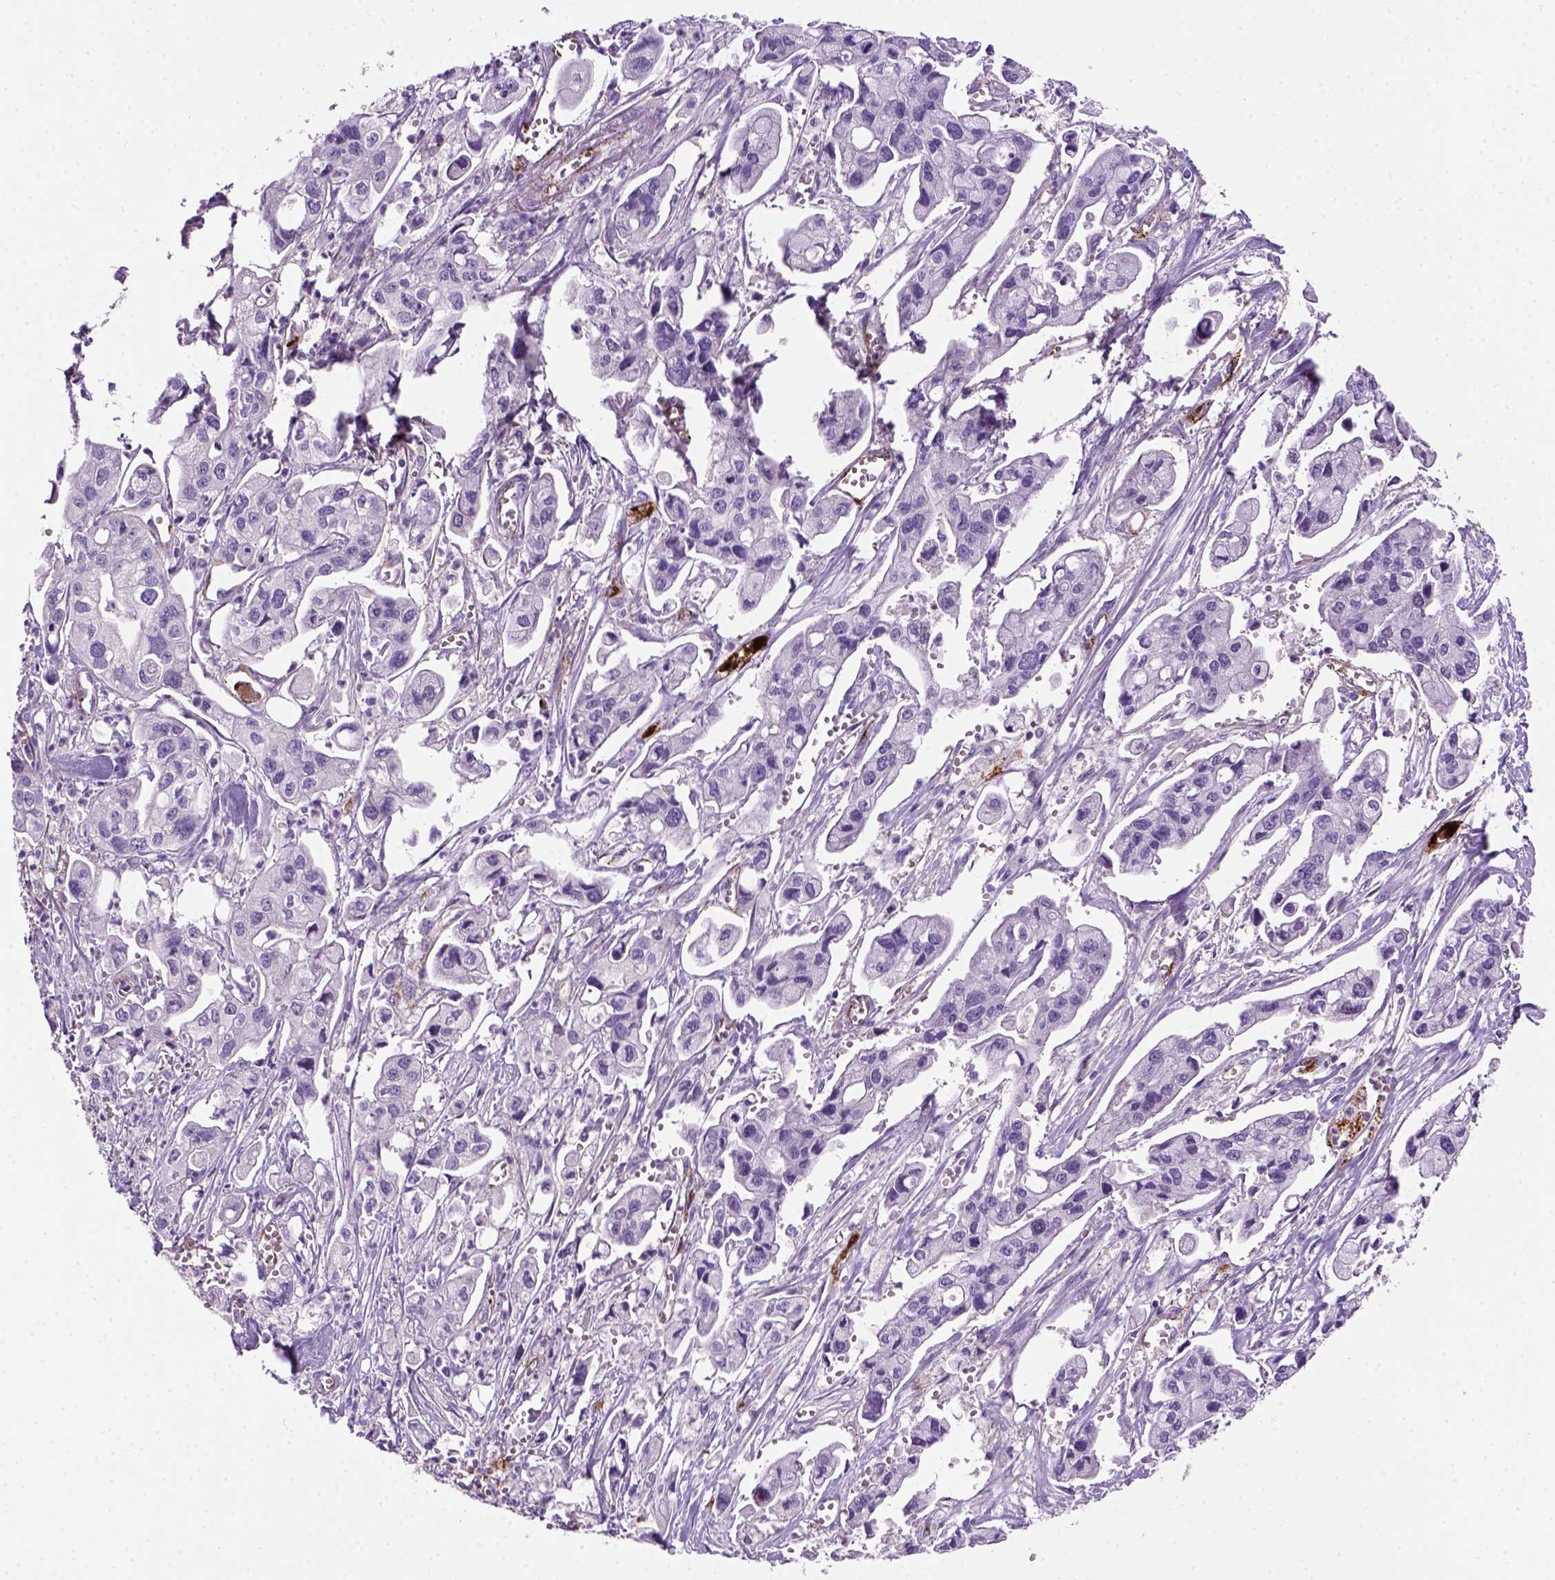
{"staining": {"intensity": "negative", "quantity": "none", "location": "none"}, "tissue": "pancreatic cancer", "cell_type": "Tumor cells", "image_type": "cancer", "snomed": [{"axis": "morphology", "description": "Adenocarcinoma, NOS"}, {"axis": "topography", "description": "Pancreas"}], "caption": "Pancreatic adenocarcinoma was stained to show a protein in brown. There is no significant expression in tumor cells.", "gene": "VWF", "patient": {"sex": "male", "age": 70}}